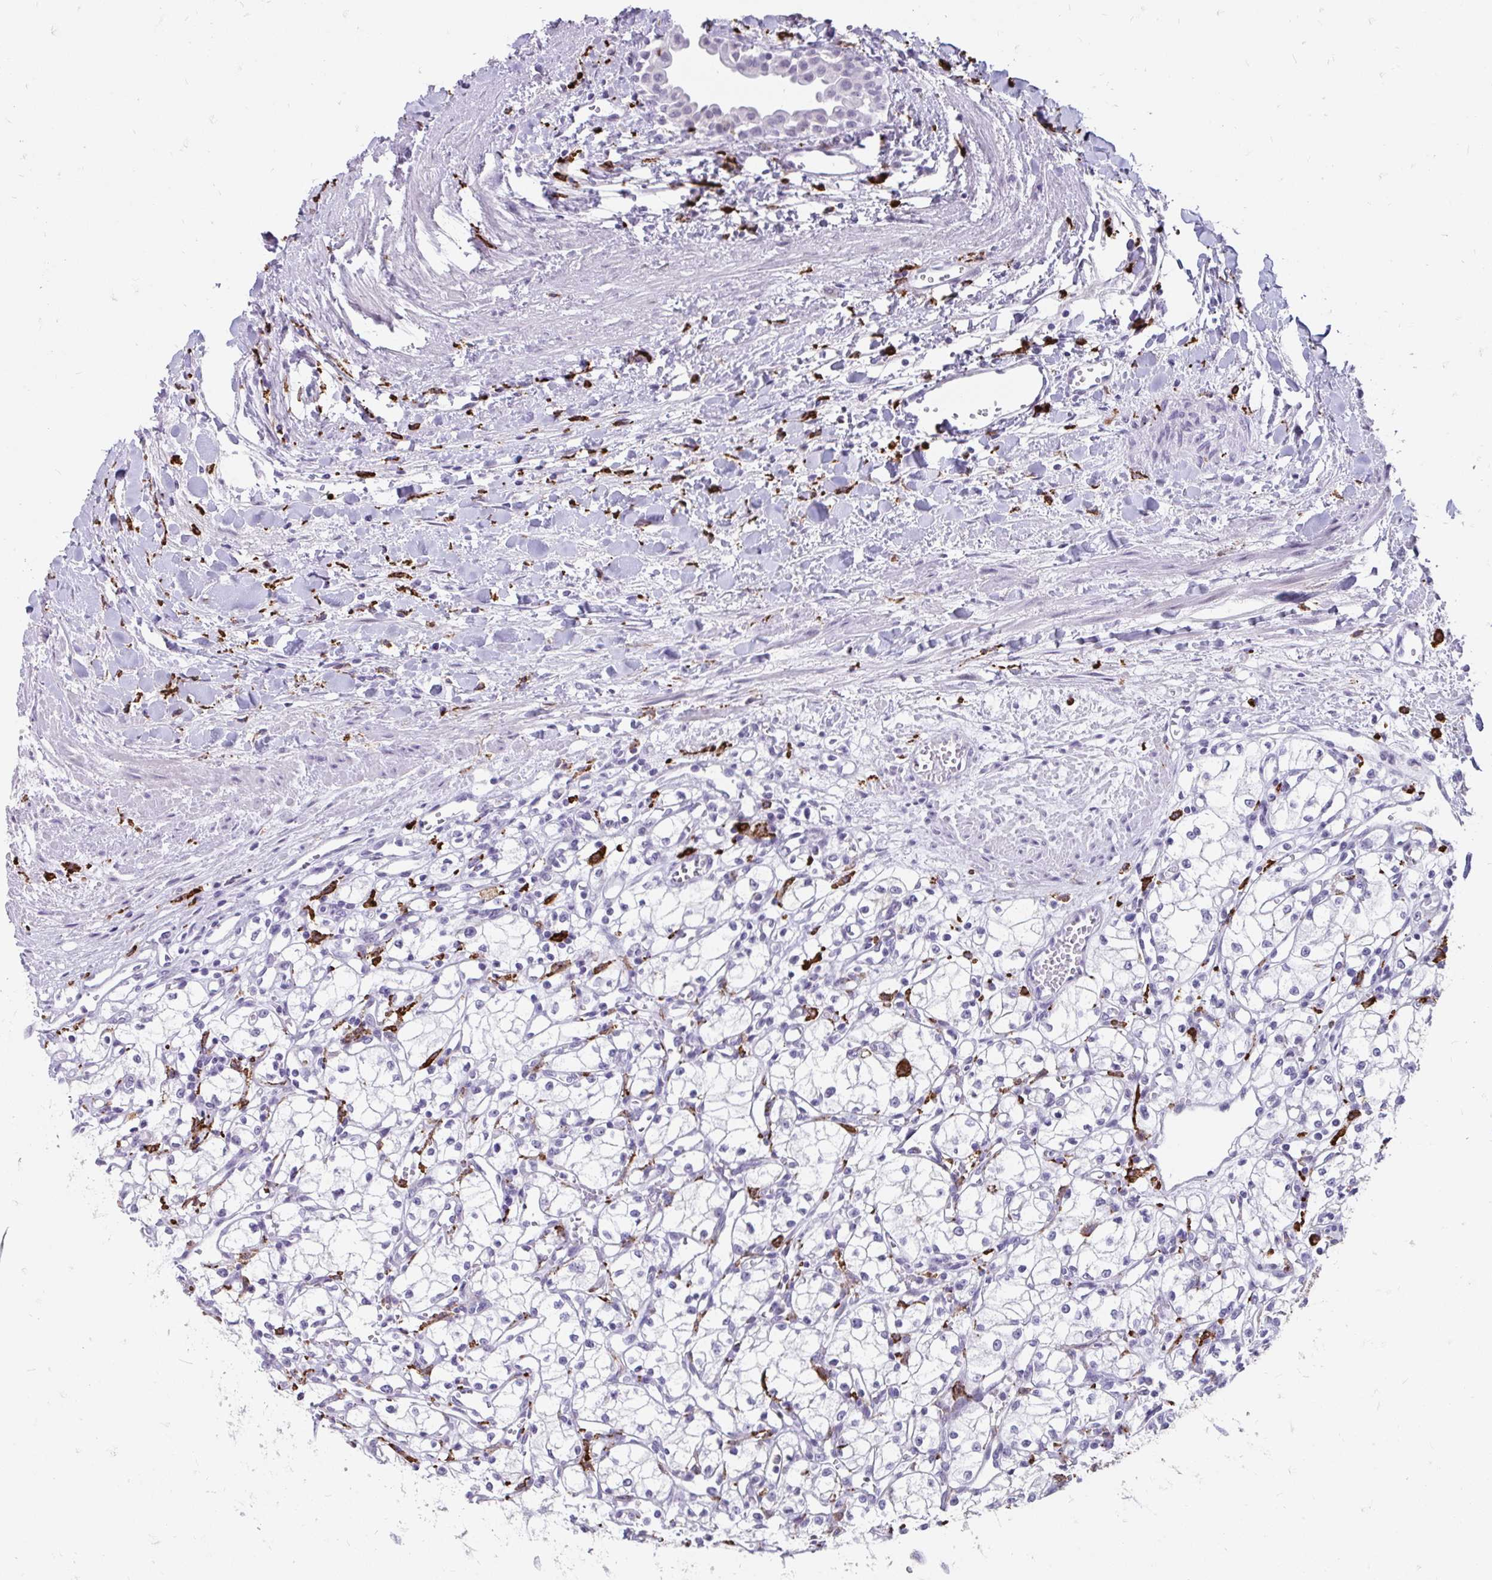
{"staining": {"intensity": "negative", "quantity": "none", "location": "none"}, "tissue": "renal cancer", "cell_type": "Tumor cells", "image_type": "cancer", "snomed": [{"axis": "morphology", "description": "Adenocarcinoma, NOS"}, {"axis": "topography", "description": "Kidney"}], "caption": "This micrograph is of renal cancer (adenocarcinoma) stained with immunohistochemistry (IHC) to label a protein in brown with the nuclei are counter-stained blue. There is no expression in tumor cells.", "gene": "CD163", "patient": {"sex": "male", "age": 59}}